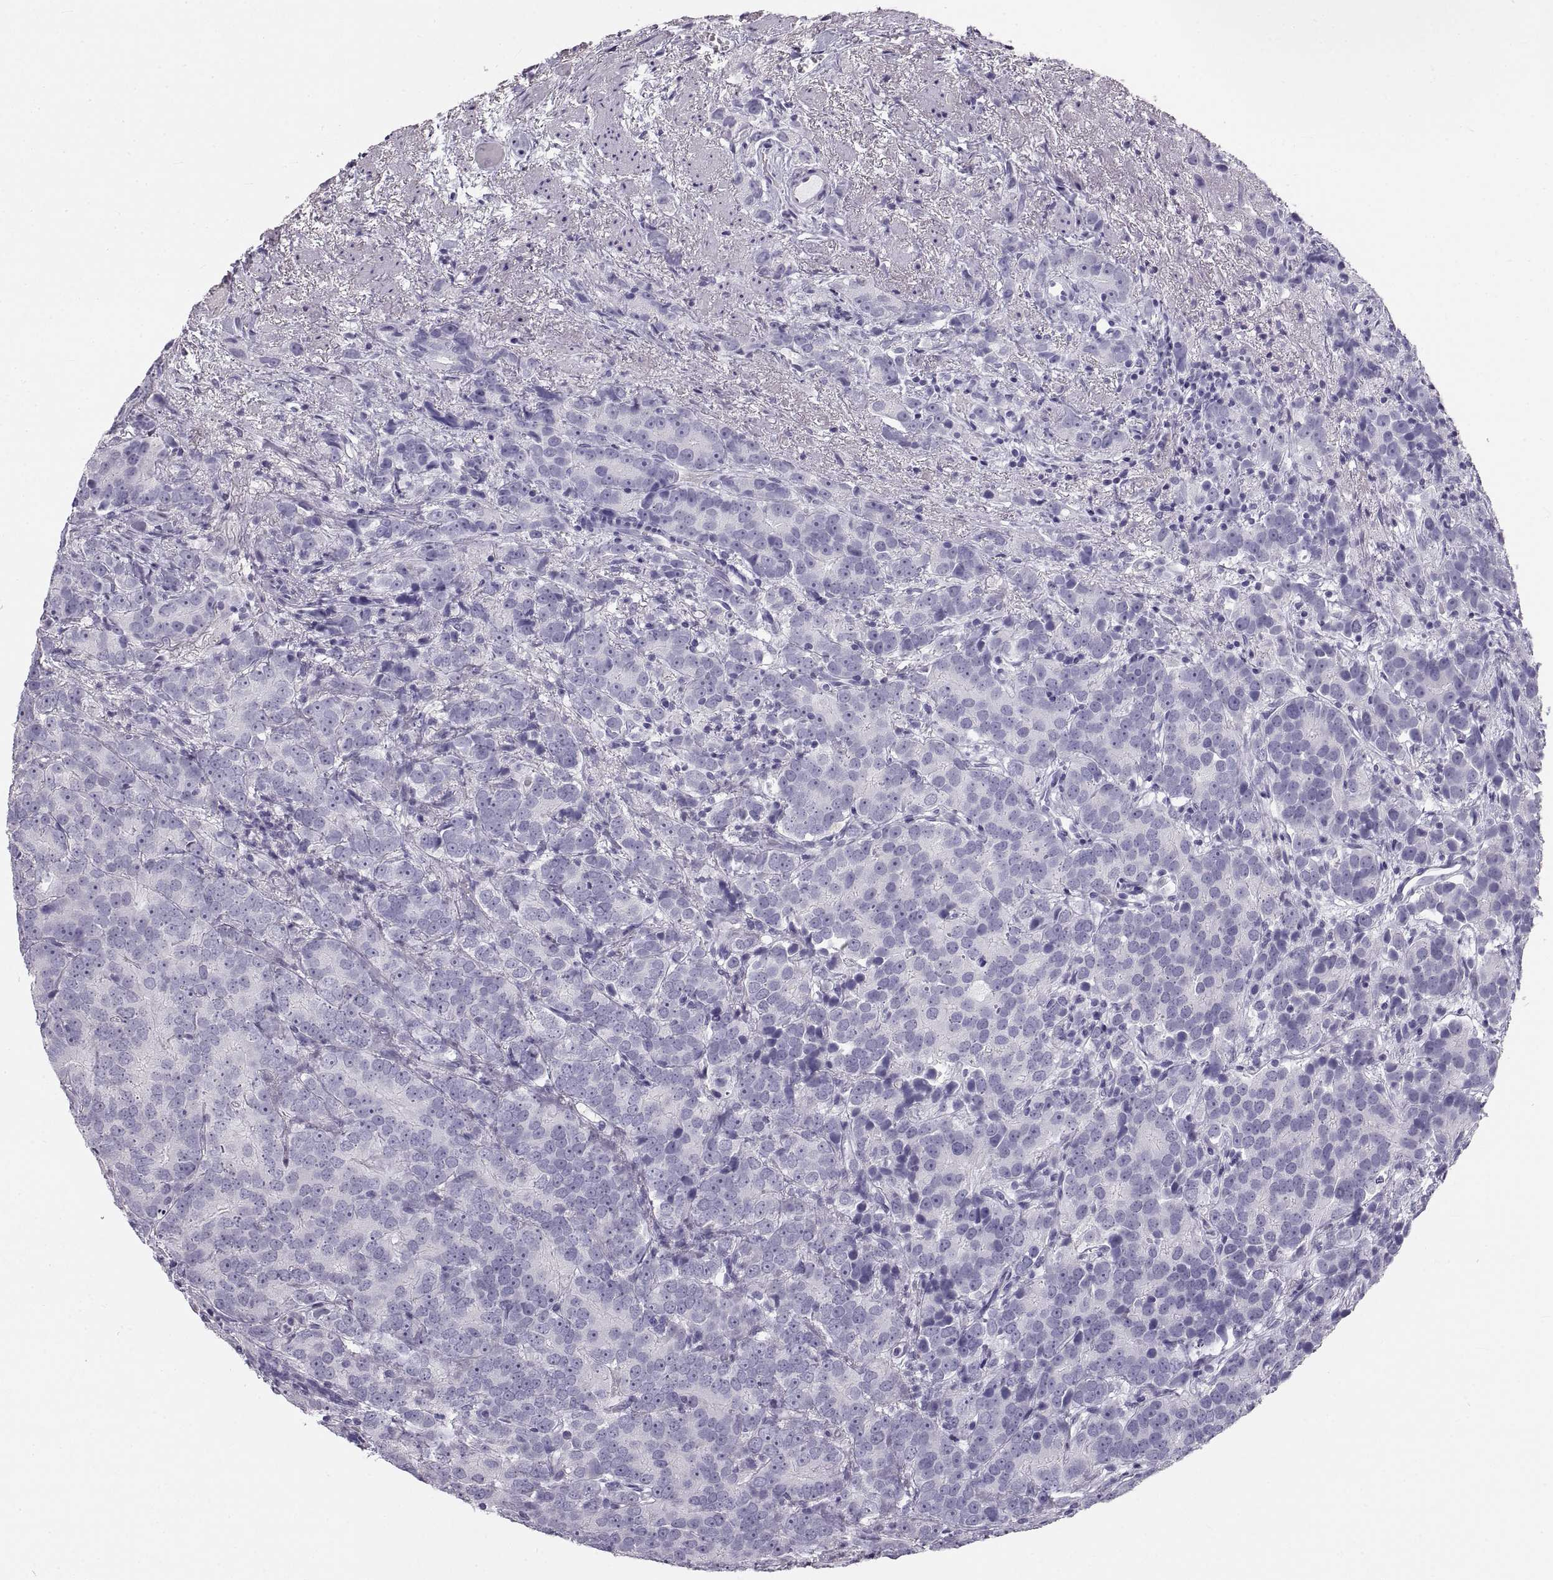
{"staining": {"intensity": "negative", "quantity": "none", "location": "none"}, "tissue": "prostate cancer", "cell_type": "Tumor cells", "image_type": "cancer", "snomed": [{"axis": "morphology", "description": "Adenocarcinoma, High grade"}, {"axis": "topography", "description": "Prostate"}], "caption": "Immunohistochemistry image of prostate adenocarcinoma (high-grade) stained for a protein (brown), which shows no expression in tumor cells.", "gene": "RLBP1", "patient": {"sex": "male", "age": 90}}